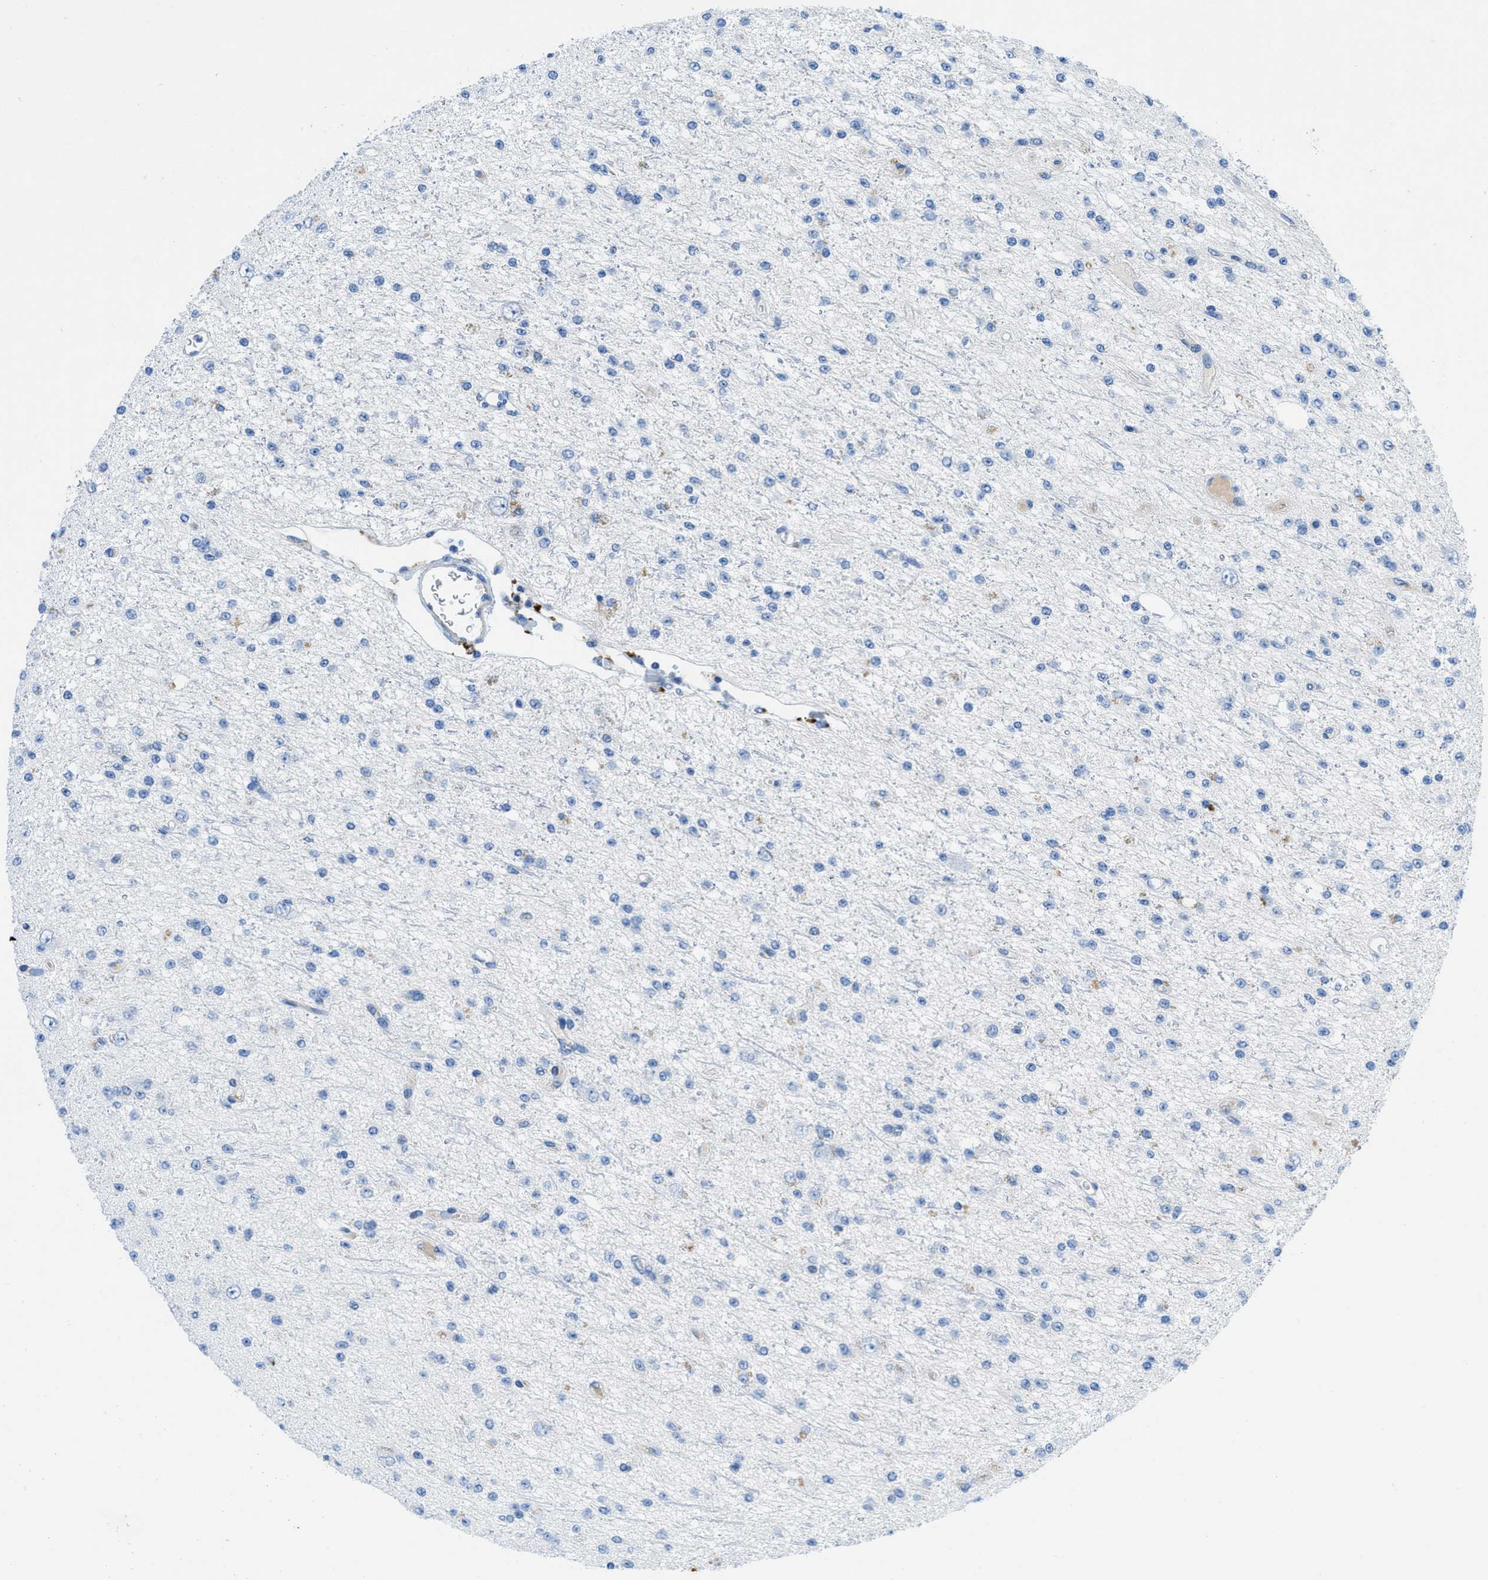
{"staining": {"intensity": "negative", "quantity": "none", "location": "none"}, "tissue": "glioma", "cell_type": "Tumor cells", "image_type": "cancer", "snomed": [{"axis": "morphology", "description": "Glioma, malignant, Low grade"}, {"axis": "topography", "description": "Brain"}], "caption": "Protein analysis of malignant glioma (low-grade) demonstrates no significant staining in tumor cells.", "gene": "XCR1", "patient": {"sex": "male", "age": 38}}